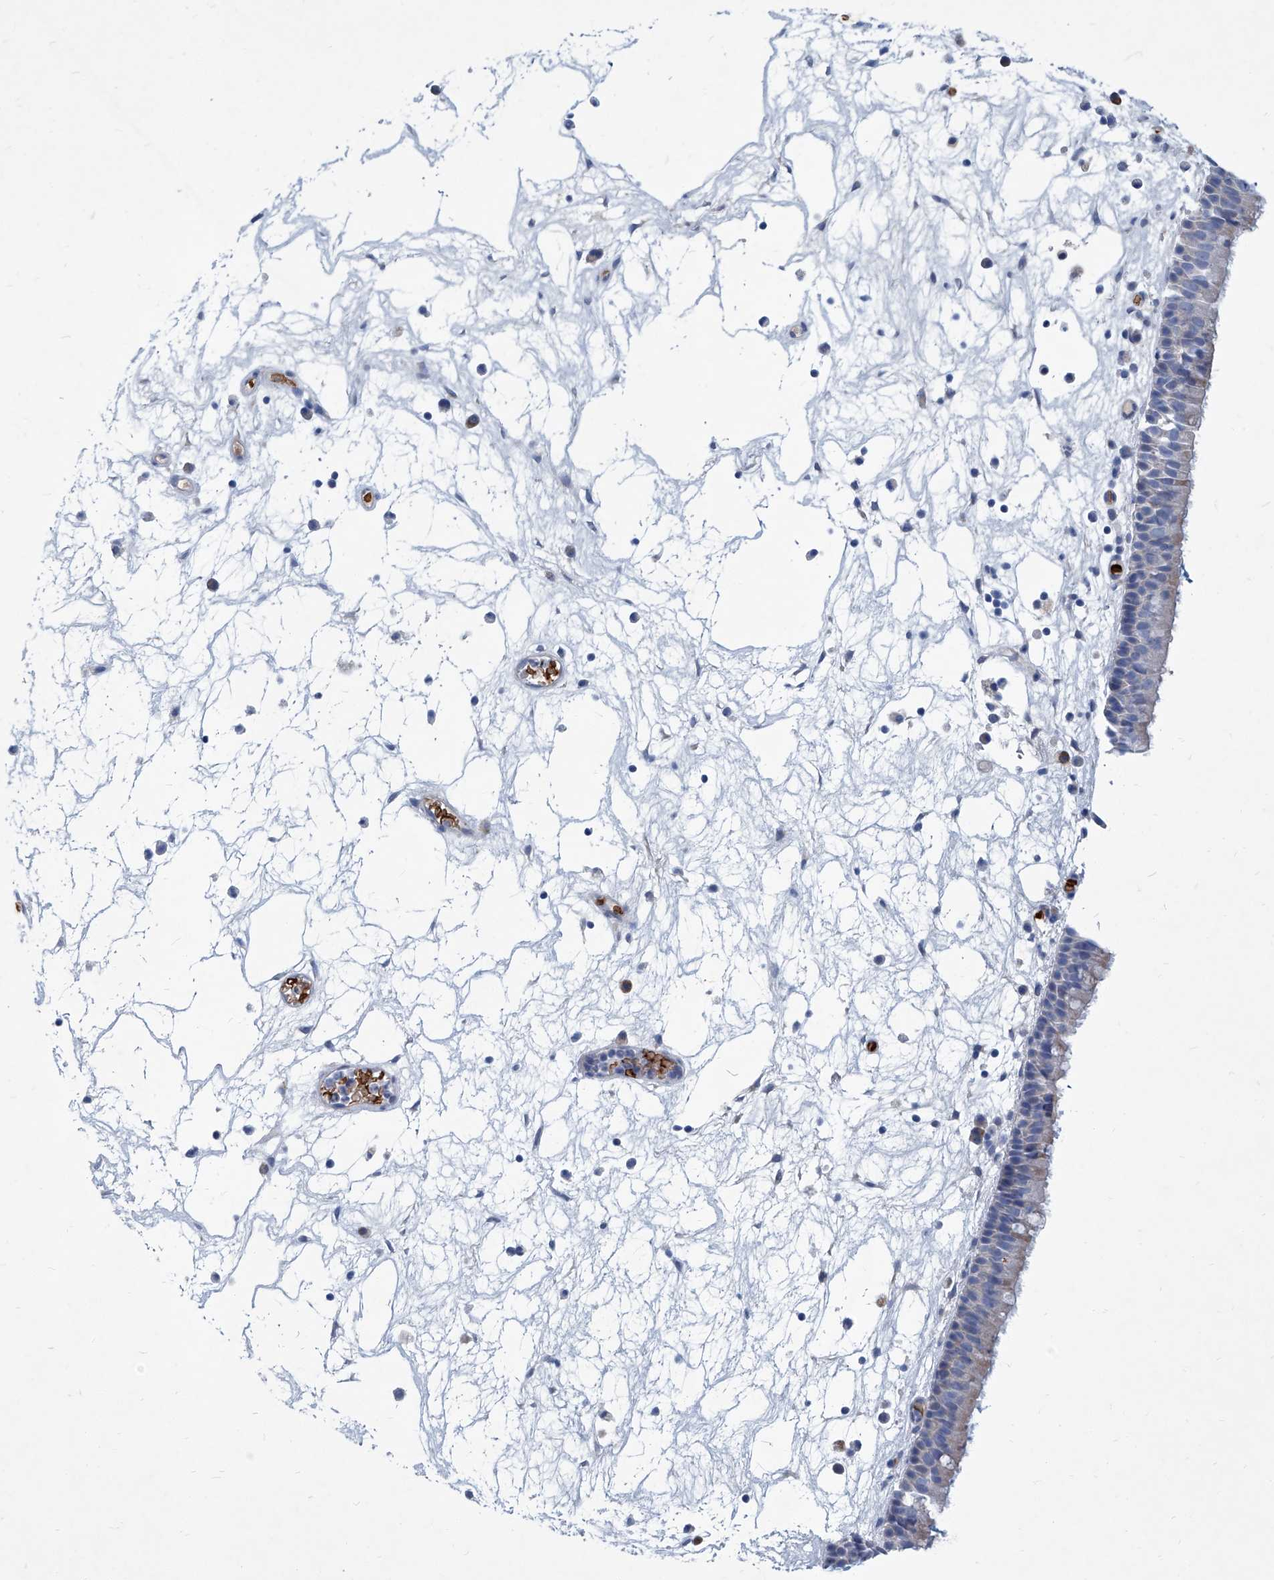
{"staining": {"intensity": "weak", "quantity": "<25%", "location": "cytoplasmic/membranous"}, "tissue": "nasopharynx", "cell_type": "Respiratory epithelial cells", "image_type": "normal", "snomed": [{"axis": "morphology", "description": "Normal tissue, NOS"}, {"axis": "morphology", "description": "Inflammation, NOS"}, {"axis": "morphology", "description": "Malignant melanoma, Metastatic site"}, {"axis": "topography", "description": "Nasopharynx"}], "caption": "Immunohistochemistry (IHC) photomicrograph of benign nasopharynx: nasopharynx stained with DAB (3,3'-diaminobenzidine) reveals no significant protein expression in respiratory epithelial cells. Nuclei are stained in blue.", "gene": "FPR2", "patient": {"sex": "male", "age": 70}}